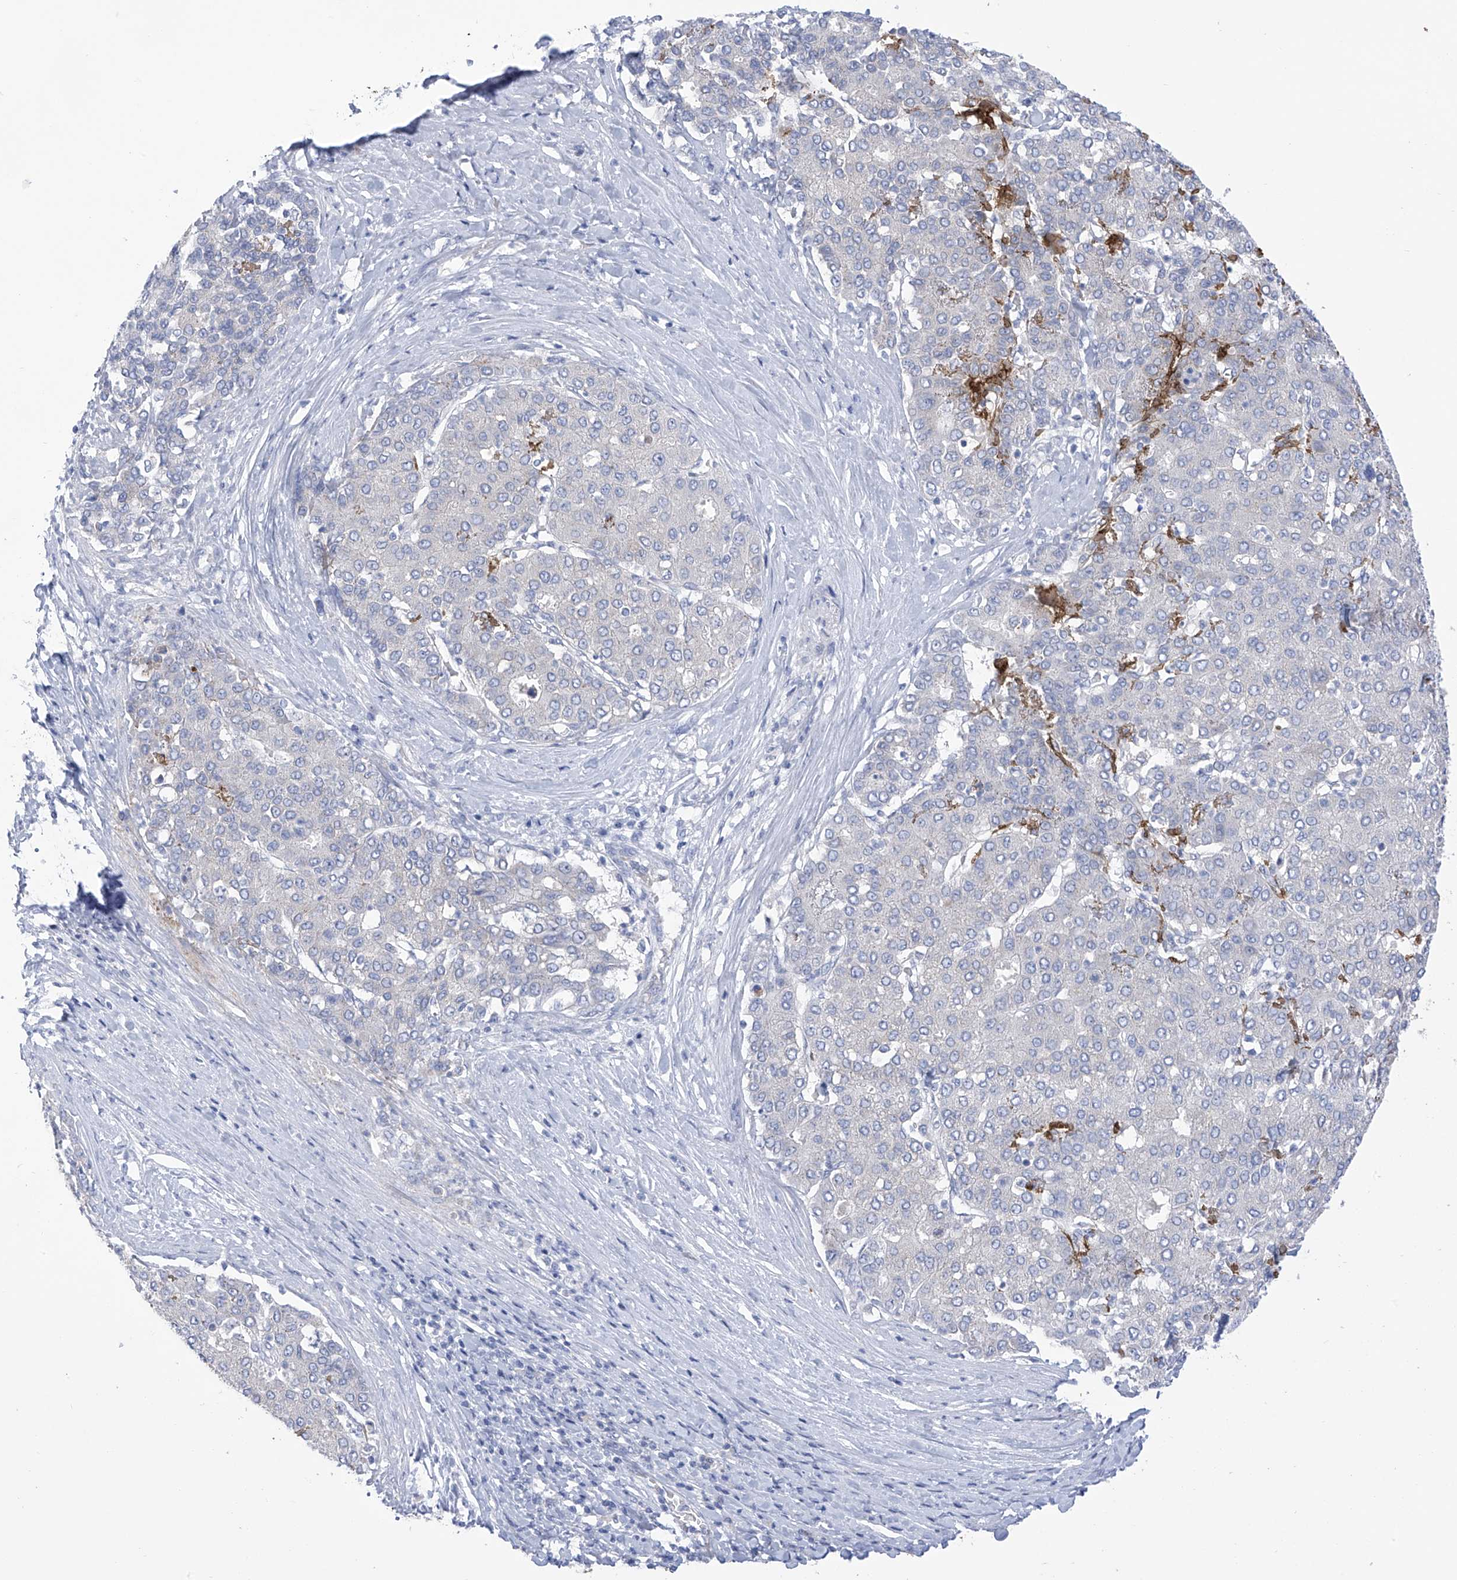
{"staining": {"intensity": "negative", "quantity": "none", "location": "none"}, "tissue": "liver cancer", "cell_type": "Tumor cells", "image_type": "cancer", "snomed": [{"axis": "morphology", "description": "Carcinoma, Hepatocellular, NOS"}, {"axis": "topography", "description": "Liver"}], "caption": "Liver hepatocellular carcinoma stained for a protein using immunohistochemistry displays no expression tumor cells.", "gene": "SLCO4A1", "patient": {"sex": "male", "age": 65}}